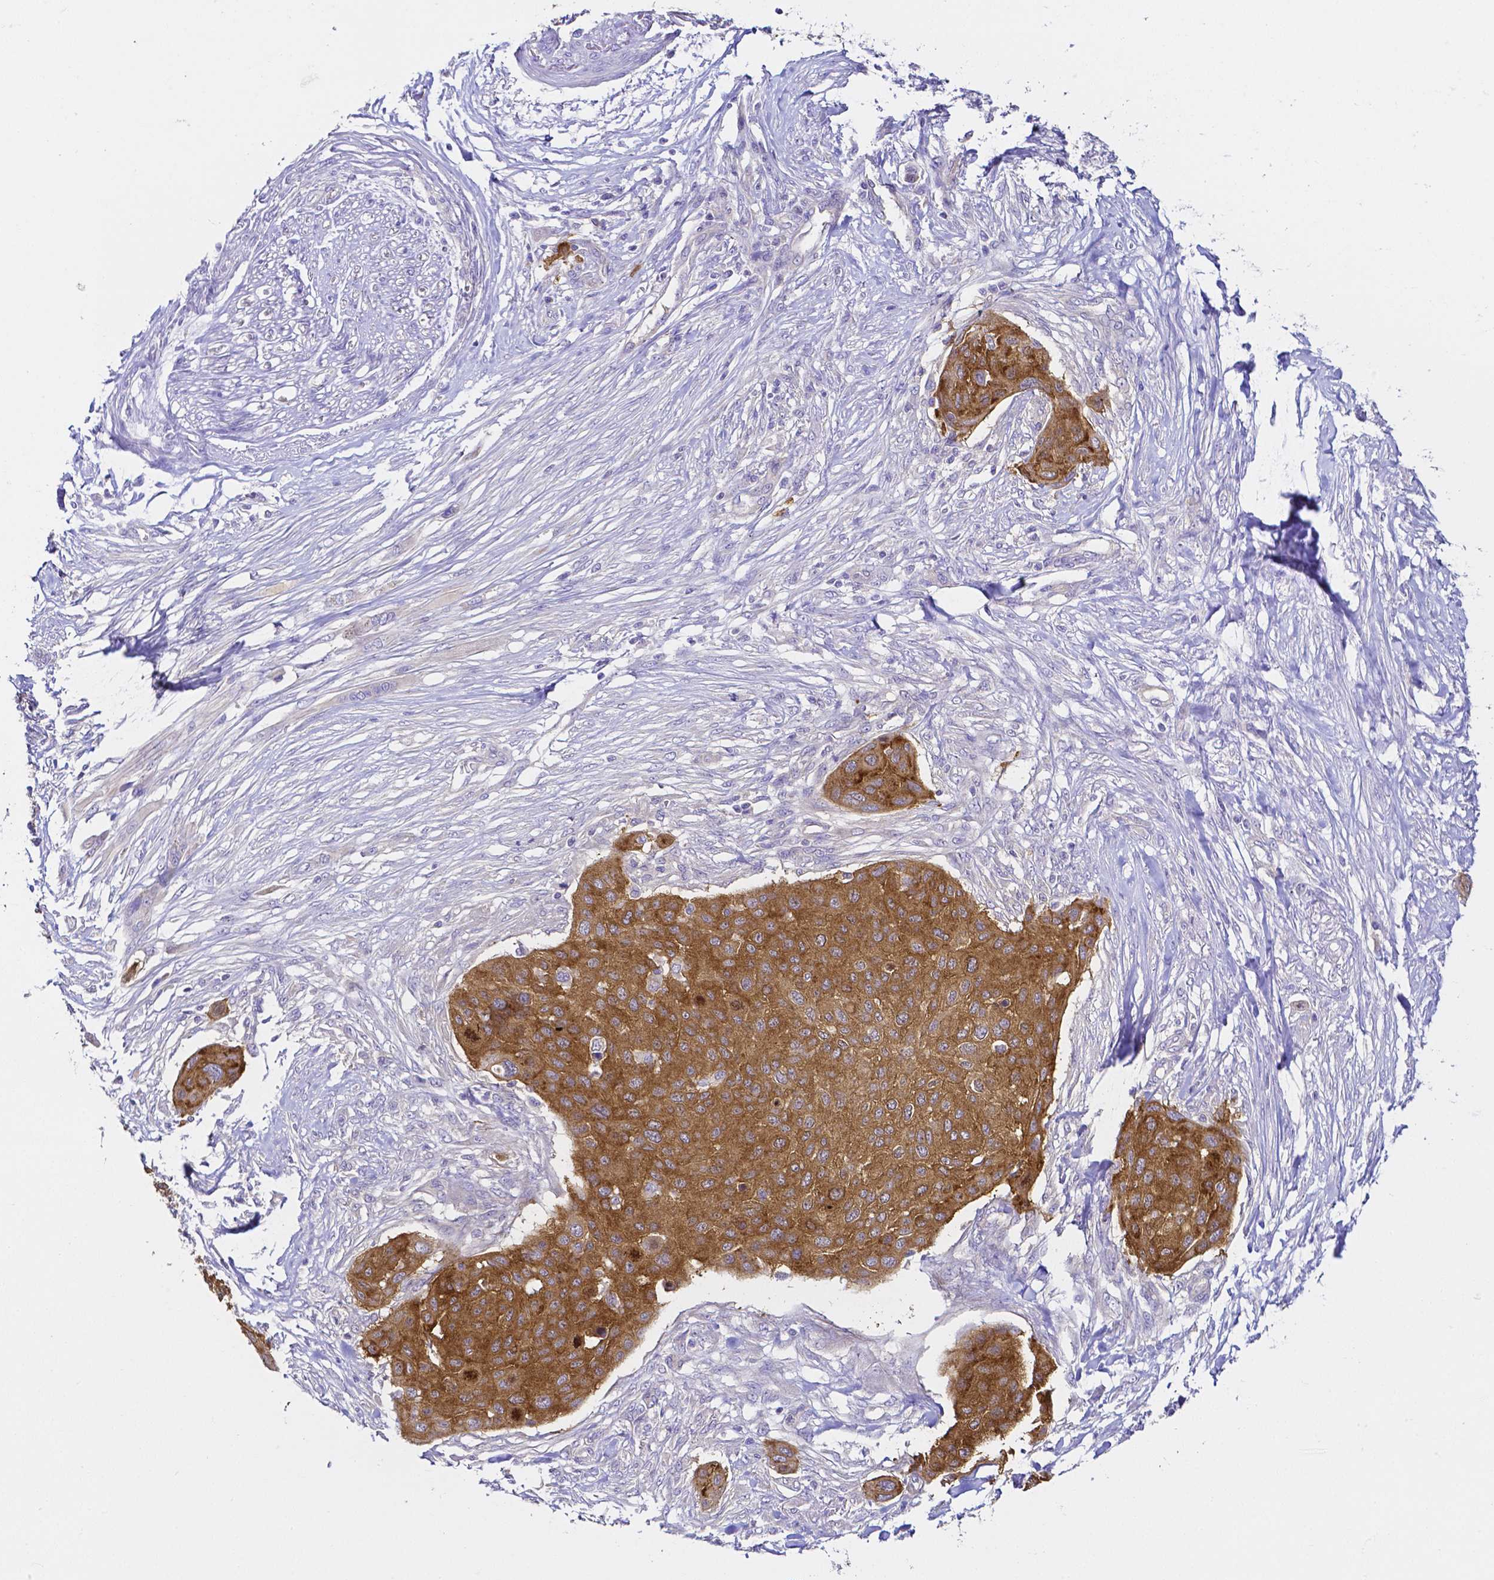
{"staining": {"intensity": "moderate", "quantity": ">75%", "location": "cytoplasmic/membranous"}, "tissue": "skin cancer", "cell_type": "Tumor cells", "image_type": "cancer", "snomed": [{"axis": "morphology", "description": "Squamous cell carcinoma, NOS"}, {"axis": "topography", "description": "Skin"}], "caption": "This histopathology image reveals IHC staining of skin cancer, with medium moderate cytoplasmic/membranous staining in approximately >75% of tumor cells.", "gene": "PKP3", "patient": {"sex": "female", "age": 87}}